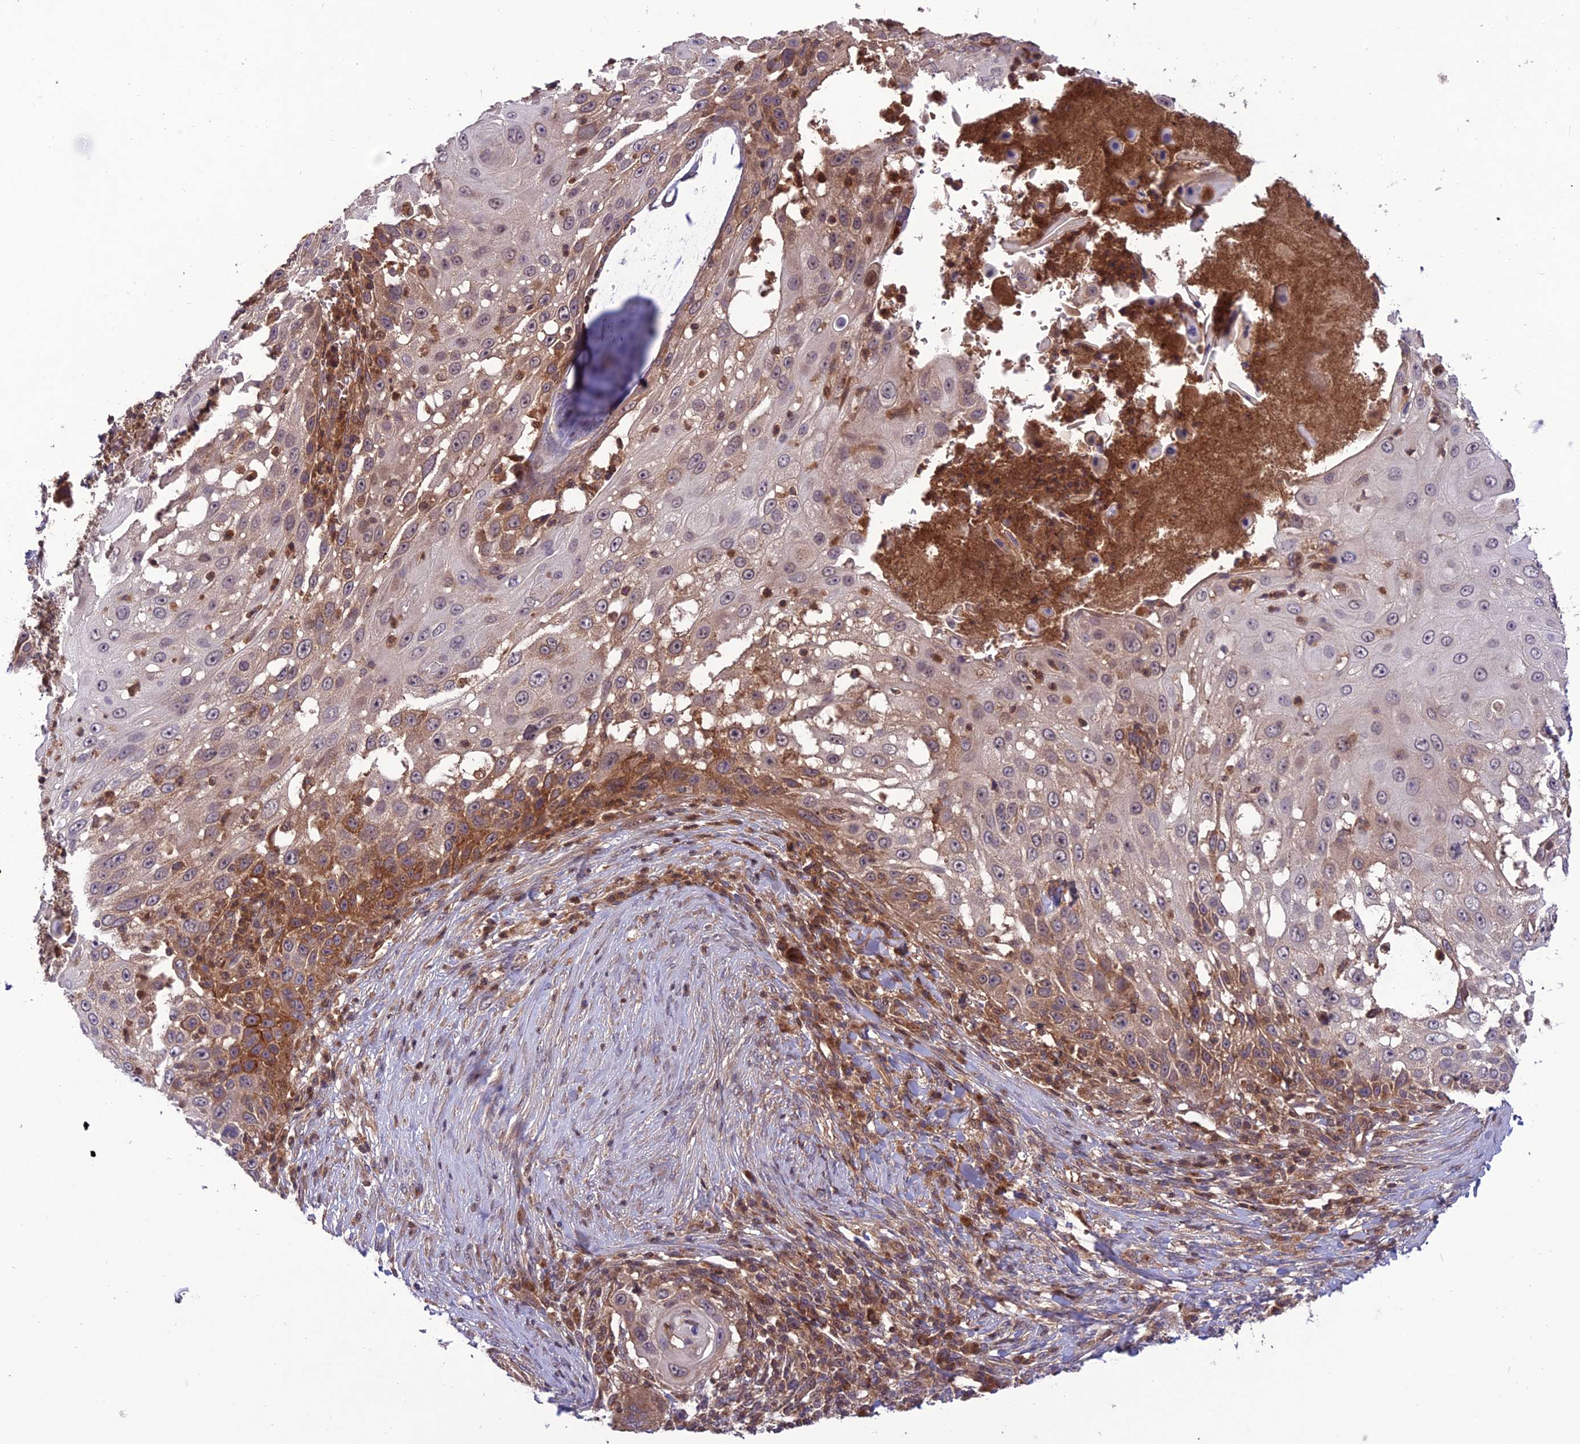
{"staining": {"intensity": "moderate", "quantity": "25%-75%", "location": "cytoplasmic/membranous"}, "tissue": "skin cancer", "cell_type": "Tumor cells", "image_type": "cancer", "snomed": [{"axis": "morphology", "description": "Squamous cell carcinoma, NOS"}, {"axis": "topography", "description": "Skin"}], "caption": "Protein staining of skin cancer (squamous cell carcinoma) tissue demonstrates moderate cytoplasmic/membranous staining in about 25%-75% of tumor cells.", "gene": "NDUFC1", "patient": {"sex": "female", "age": 44}}